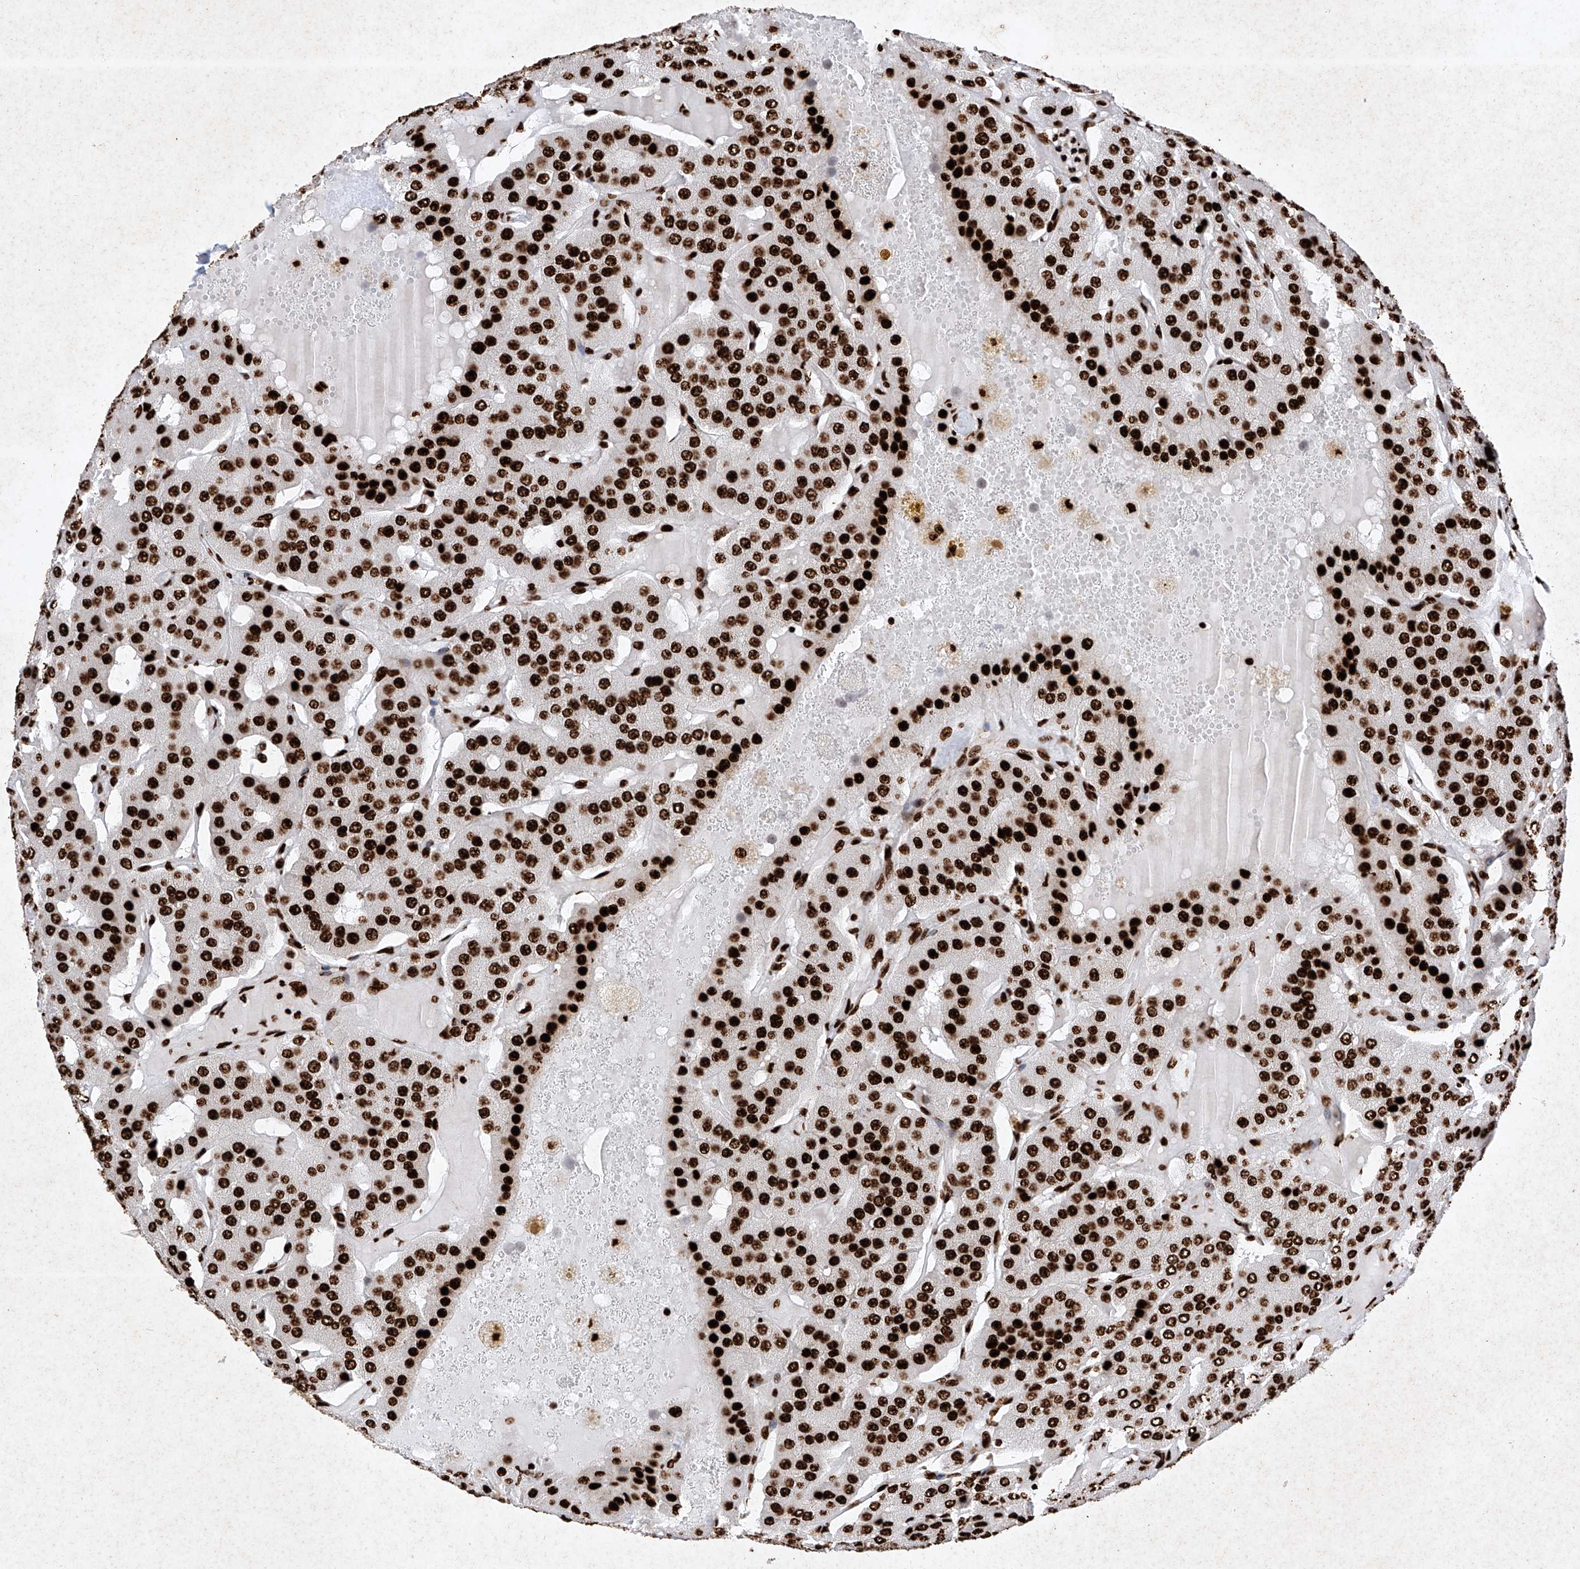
{"staining": {"intensity": "strong", "quantity": ">75%", "location": "nuclear"}, "tissue": "parathyroid gland", "cell_type": "Glandular cells", "image_type": "normal", "snomed": [{"axis": "morphology", "description": "Normal tissue, NOS"}, {"axis": "morphology", "description": "Adenoma, NOS"}, {"axis": "topography", "description": "Parathyroid gland"}], "caption": "Protein staining shows strong nuclear expression in approximately >75% of glandular cells in benign parathyroid gland. (Brightfield microscopy of DAB IHC at high magnification).", "gene": "SRSF6", "patient": {"sex": "female", "age": 86}}